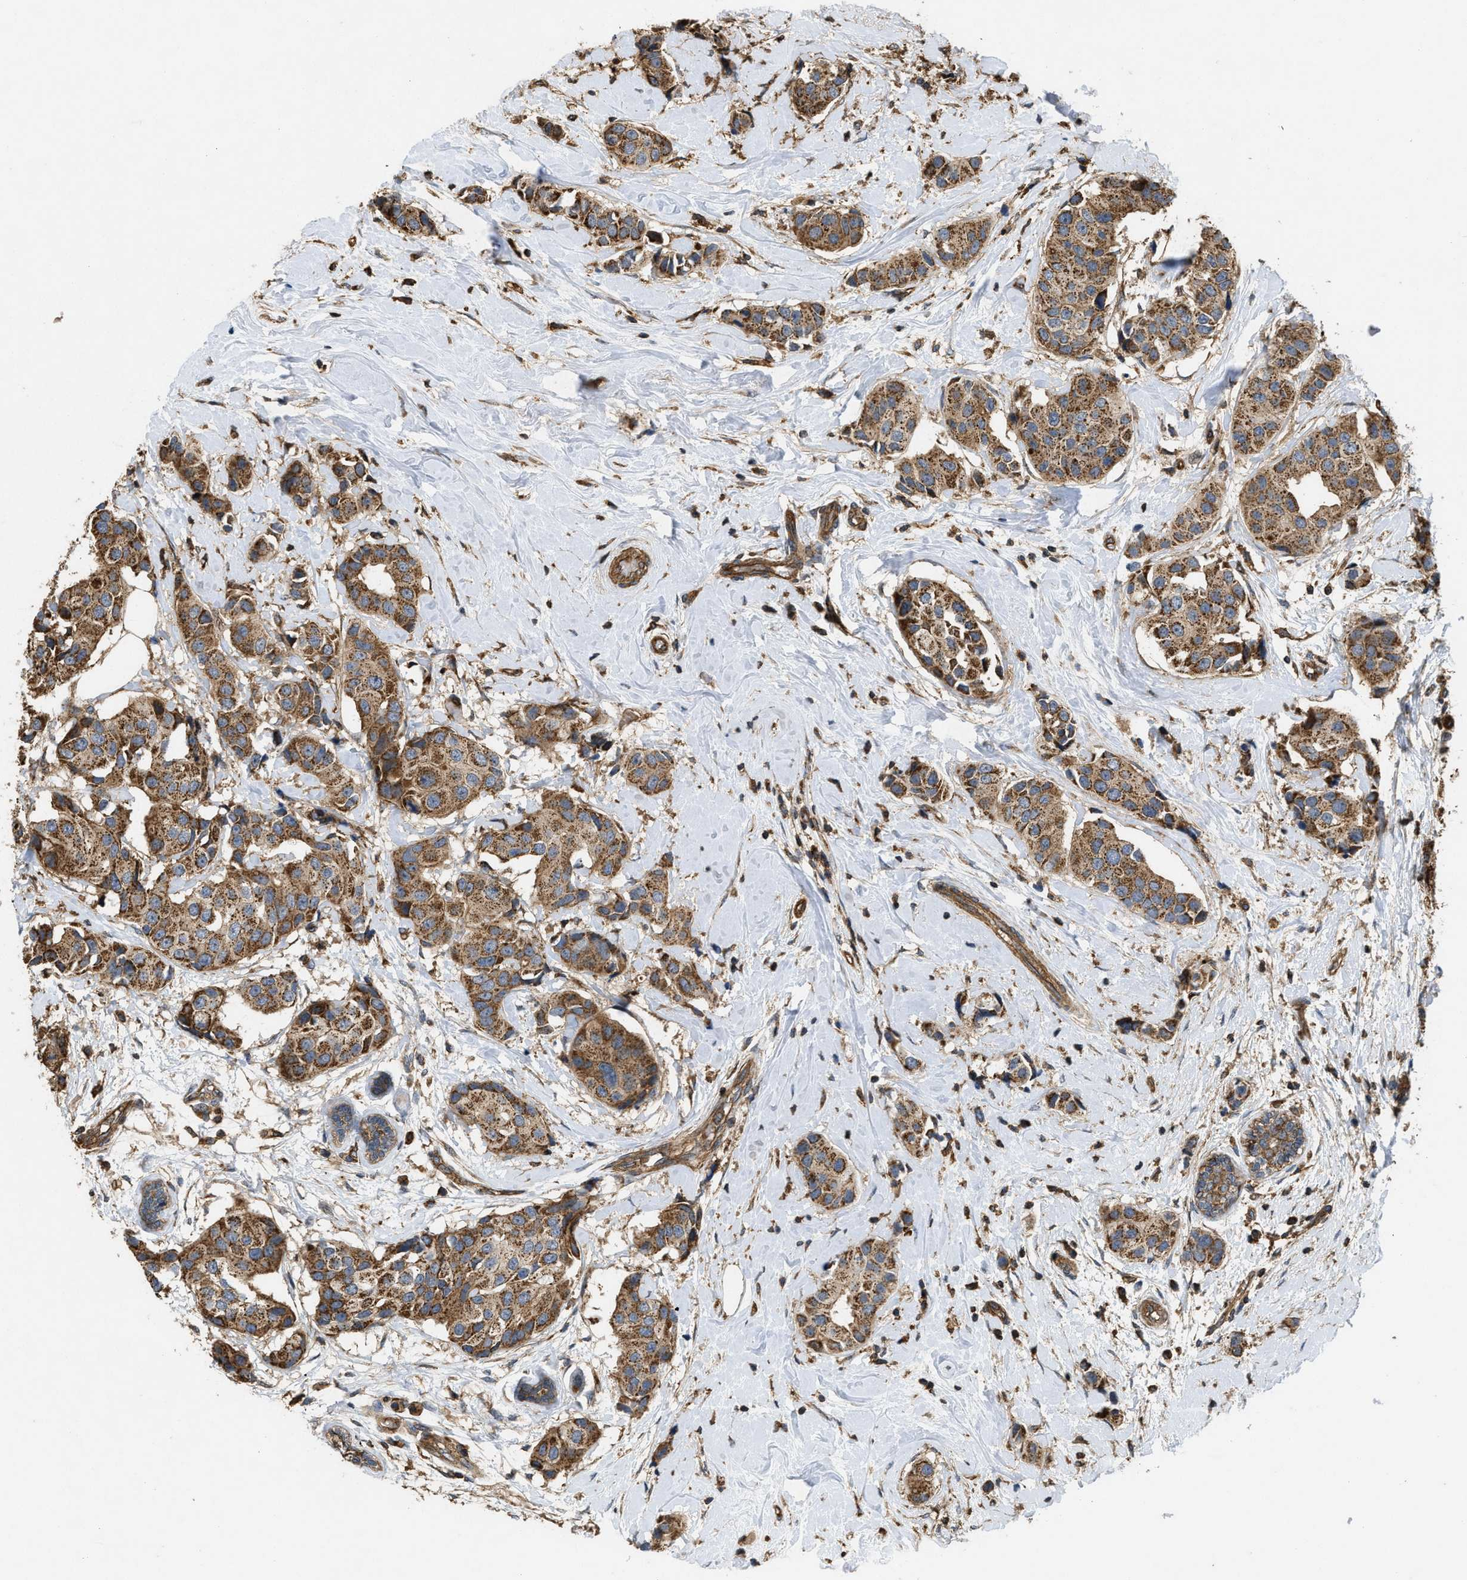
{"staining": {"intensity": "moderate", "quantity": ">75%", "location": "cytoplasmic/membranous"}, "tissue": "breast cancer", "cell_type": "Tumor cells", "image_type": "cancer", "snomed": [{"axis": "morphology", "description": "Normal tissue, NOS"}, {"axis": "morphology", "description": "Duct carcinoma"}, {"axis": "topography", "description": "Breast"}], "caption": "IHC (DAB) staining of breast intraductal carcinoma demonstrates moderate cytoplasmic/membranous protein expression in about >75% of tumor cells.", "gene": "GNB4", "patient": {"sex": "female", "age": 39}}